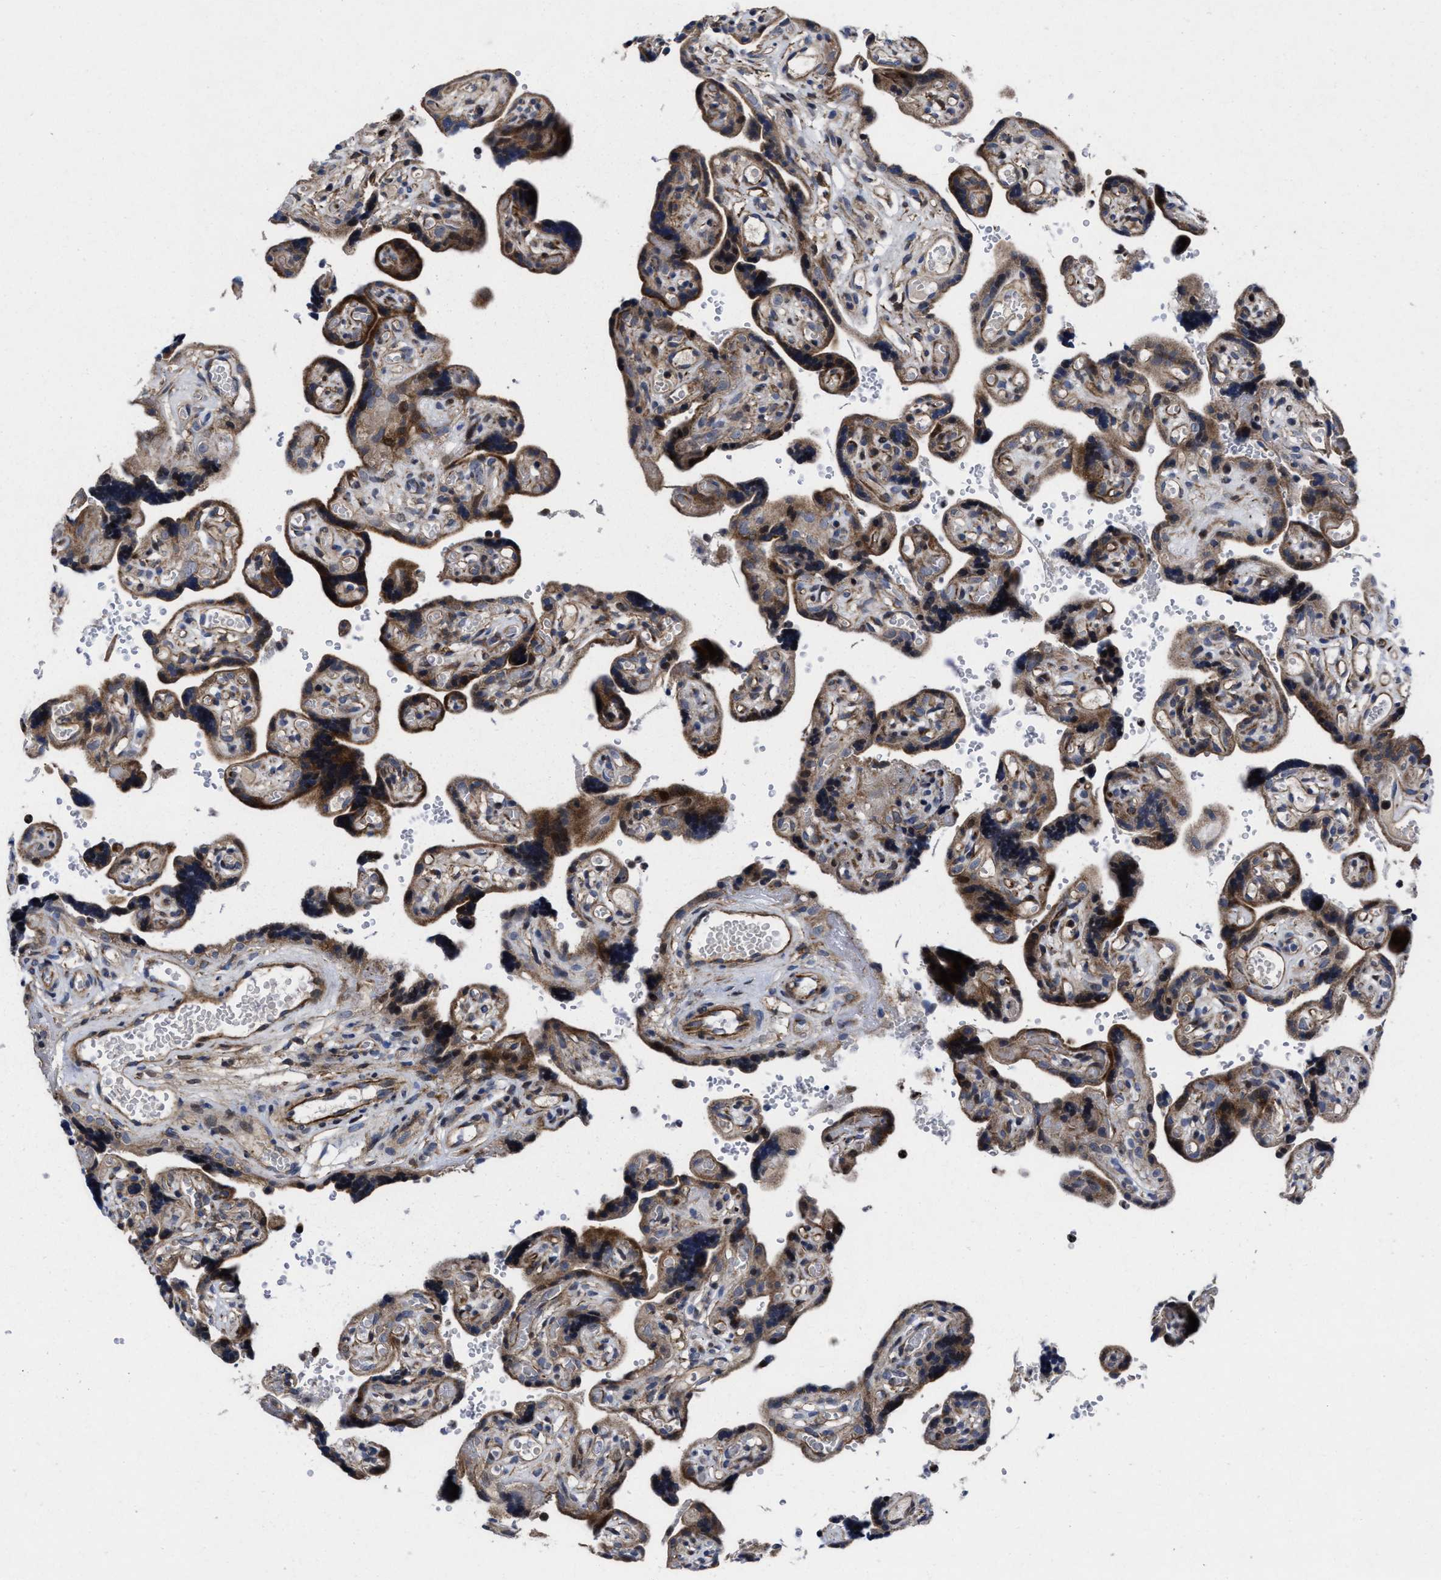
{"staining": {"intensity": "weak", "quantity": ">75%", "location": "cytoplasmic/membranous"}, "tissue": "placenta", "cell_type": "Decidual cells", "image_type": "normal", "snomed": [{"axis": "morphology", "description": "Normal tissue, NOS"}, {"axis": "topography", "description": "Placenta"}], "caption": "The image exhibits immunohistochemical staining of normal placenta. There is weak cytoplasmic/membranous staining is identified in approximately >75% of decidual cells. (Stains: DAB (3,3'-diaminobenzidine) in brown, nuclei in blue, Microscopy: brightfield microscopy at high magnification).", "gene": "MRPL50", "patient": {"sex": "female", "age": 30}}